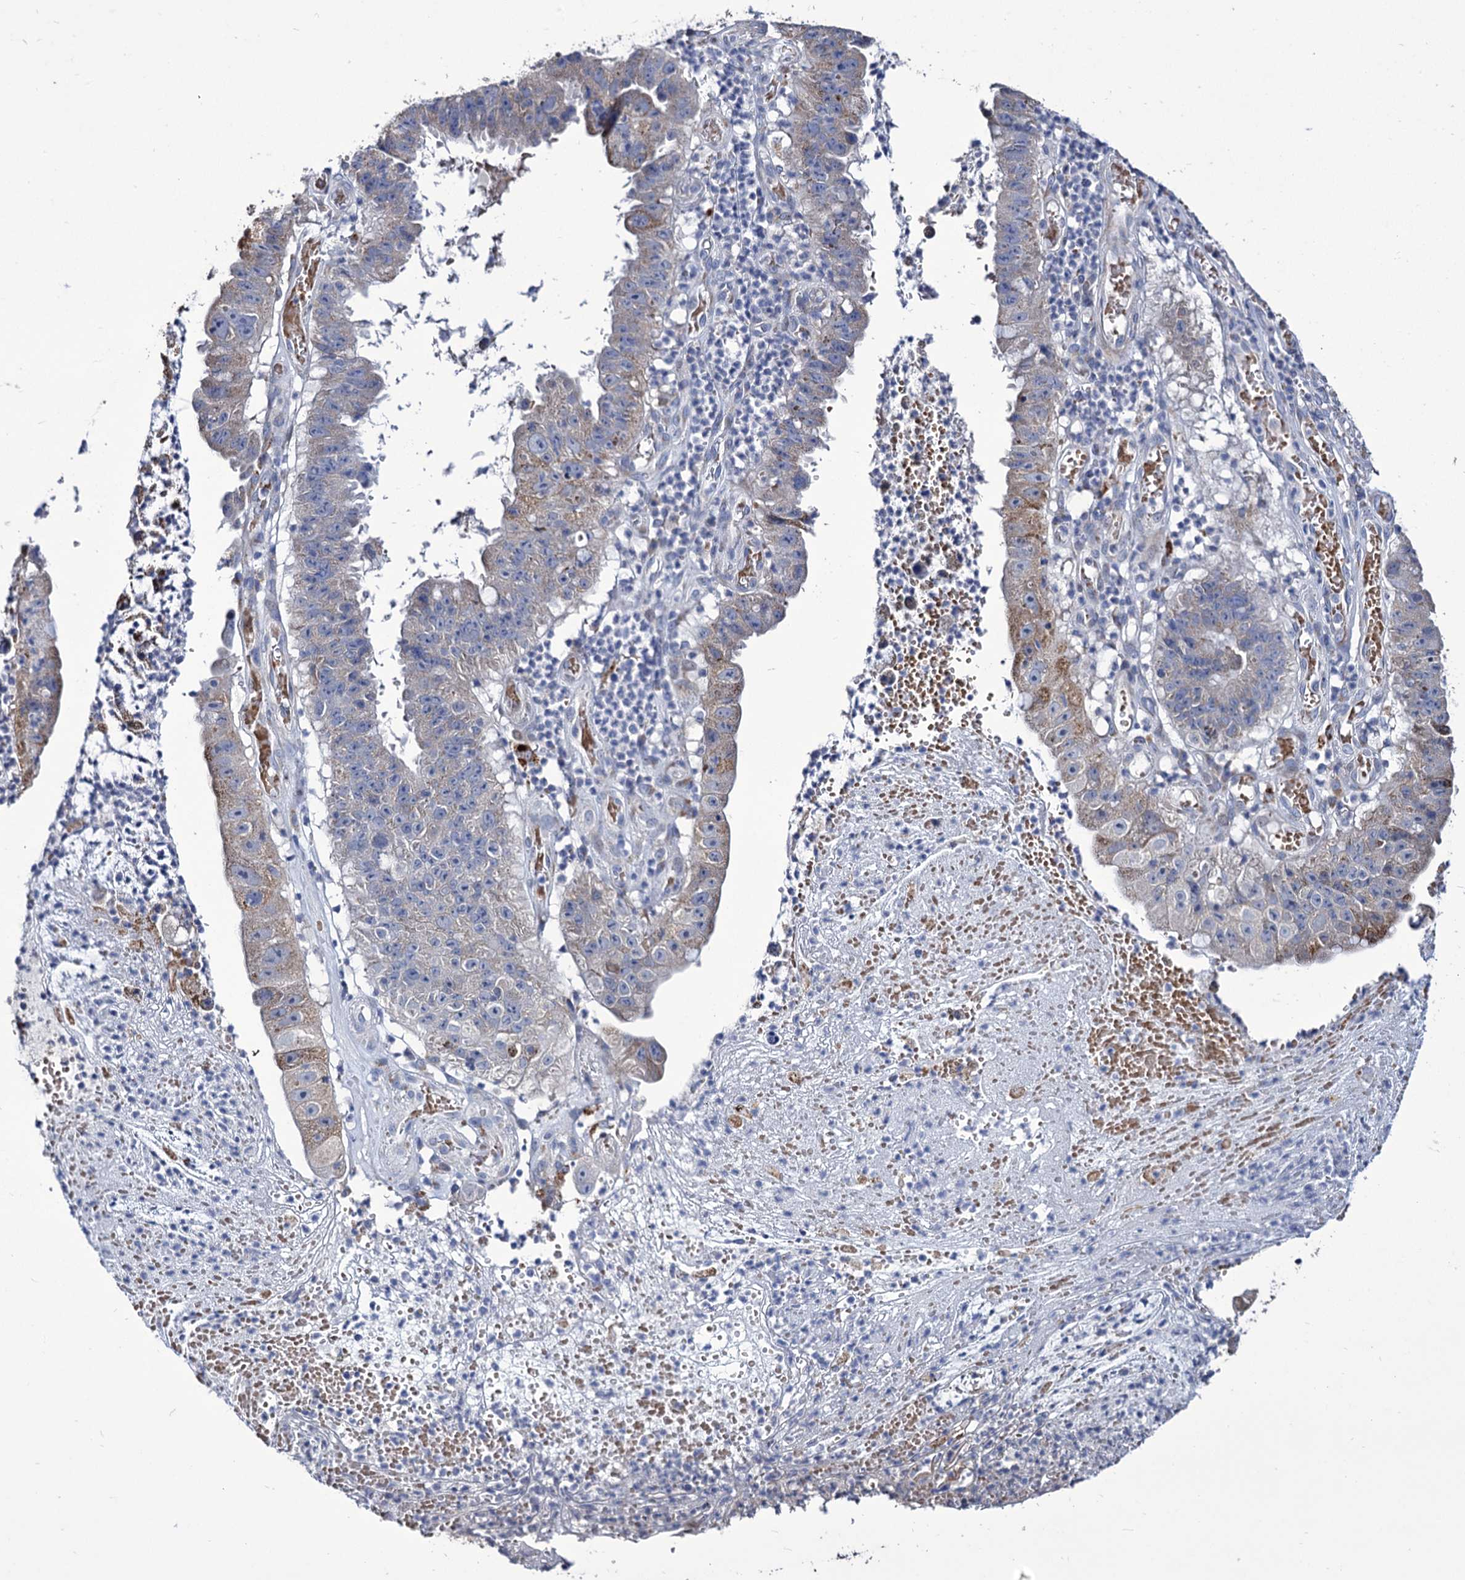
{"staining": {"intensity": "moderate", "quantity": "<25%", "location": "cytoplasmic/membranous"}, "tissue": "stomach cancer", "cell_type": "Tumor cells", "image_type": "cancer", "snomed": [{"axis": "morphology", "description": "Adenocarcinoma, NOS"}, {"axis": "topography", "description": "Stomach"}], "caption": "Tumor cells show low levels of moderate cytoplasmic/membranous staining in about <25% of cells in adenocarcinoma (stomach).", "gene": "TUBGCP5", "patient": {"sex": "male", "age": 59}}